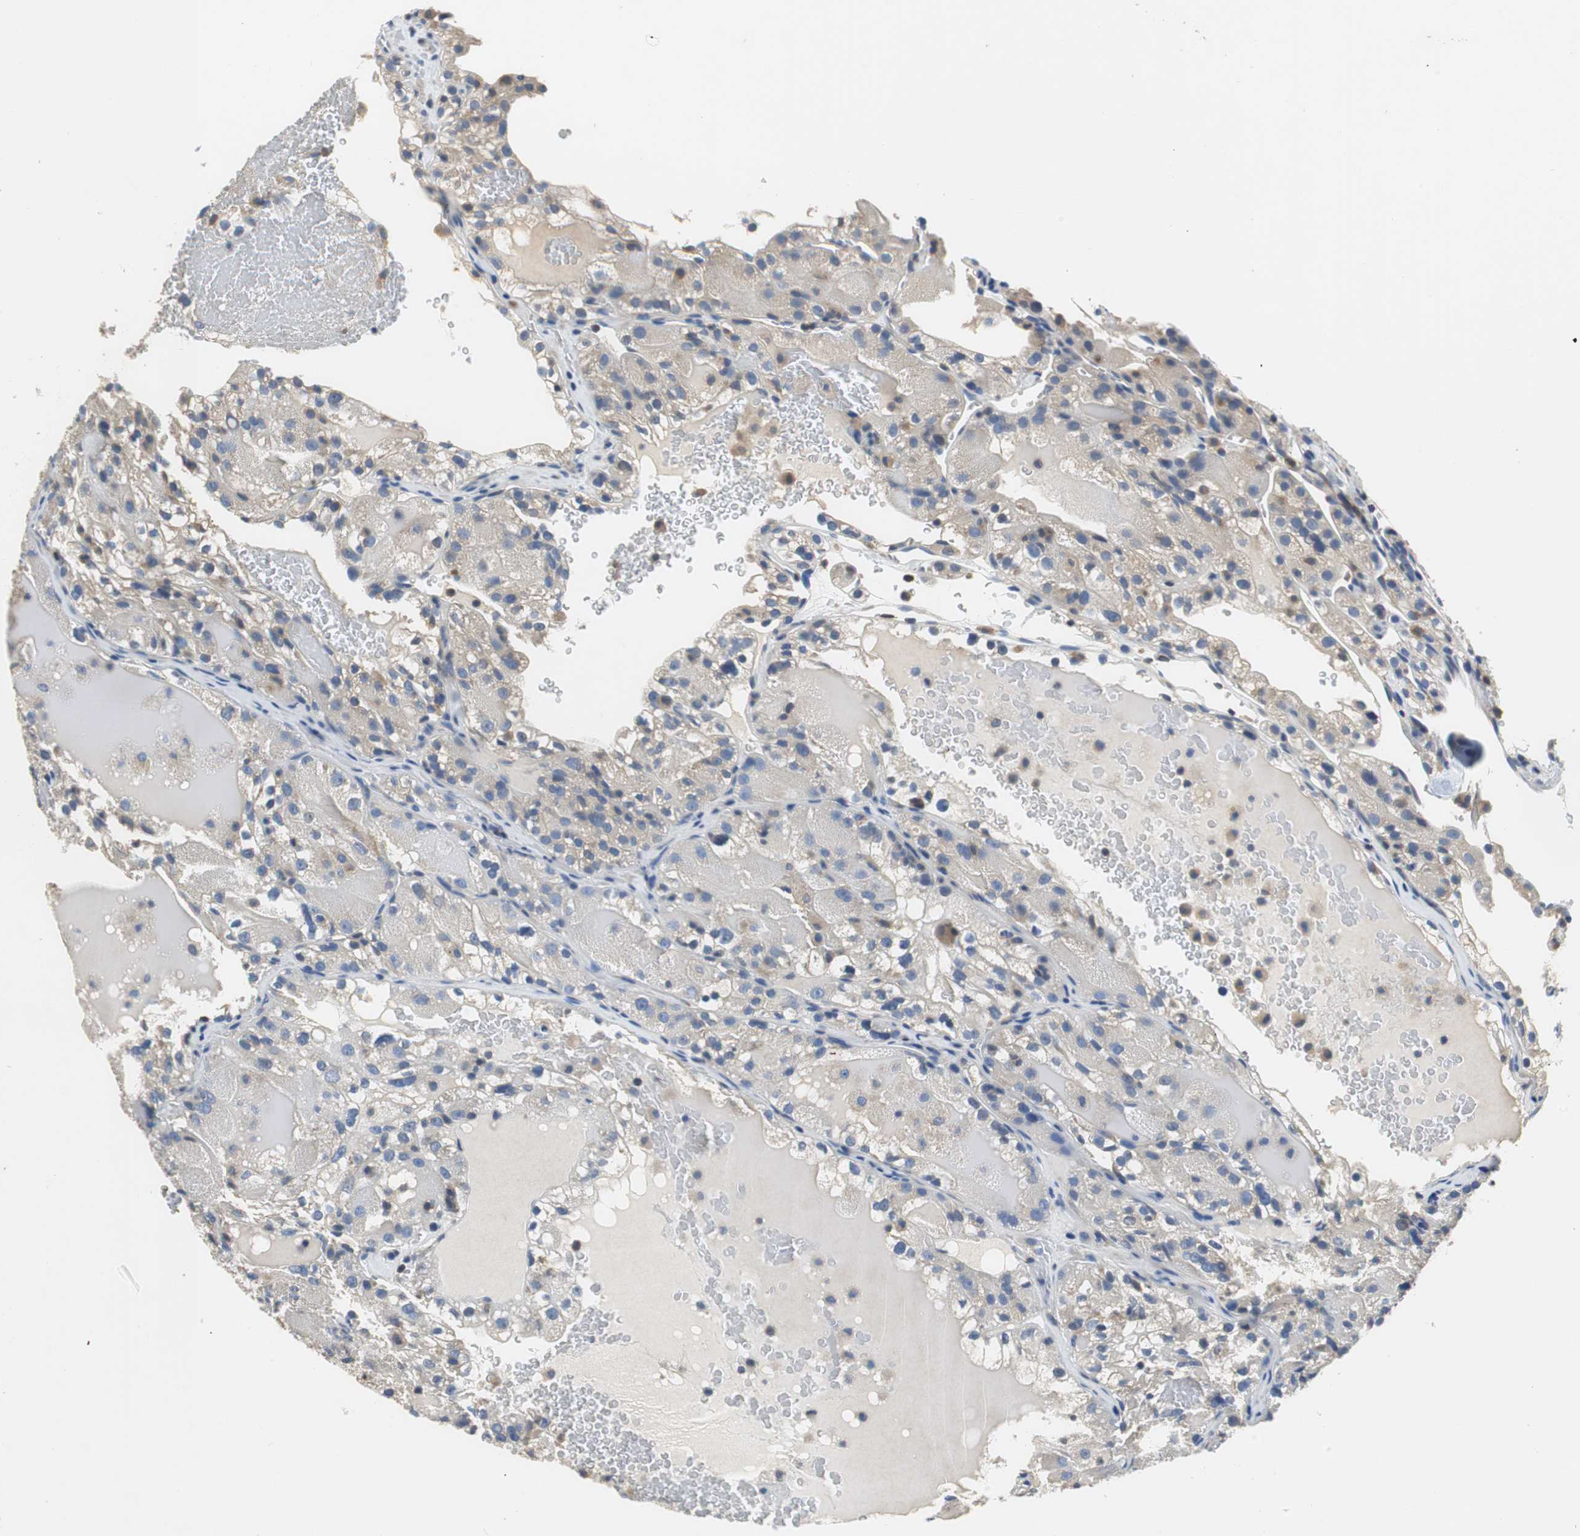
{"staining": {"intensity": "weak", "quantity": "<25%", "location": "cytoplasmic/membranous"}, "tissue": "renal cancer", "cell_type": "Tumor cells", "image_type": "cancer", "snomed": [{"axis": "morphology", "description": "Normal tissue, NOS"}, {"axis": "morphology", "description": "Adenocarcinoma, NOS"}, {"axis": "topography", "description": "Kidney"}], "caption": "High power microscopy micrograph of an immunohistochemistry histopathology image of renal cancer, revealing no significant expression in tumor cells.", "gene": "PRKCA", "patient": {"sex": "male", "age": 61}}